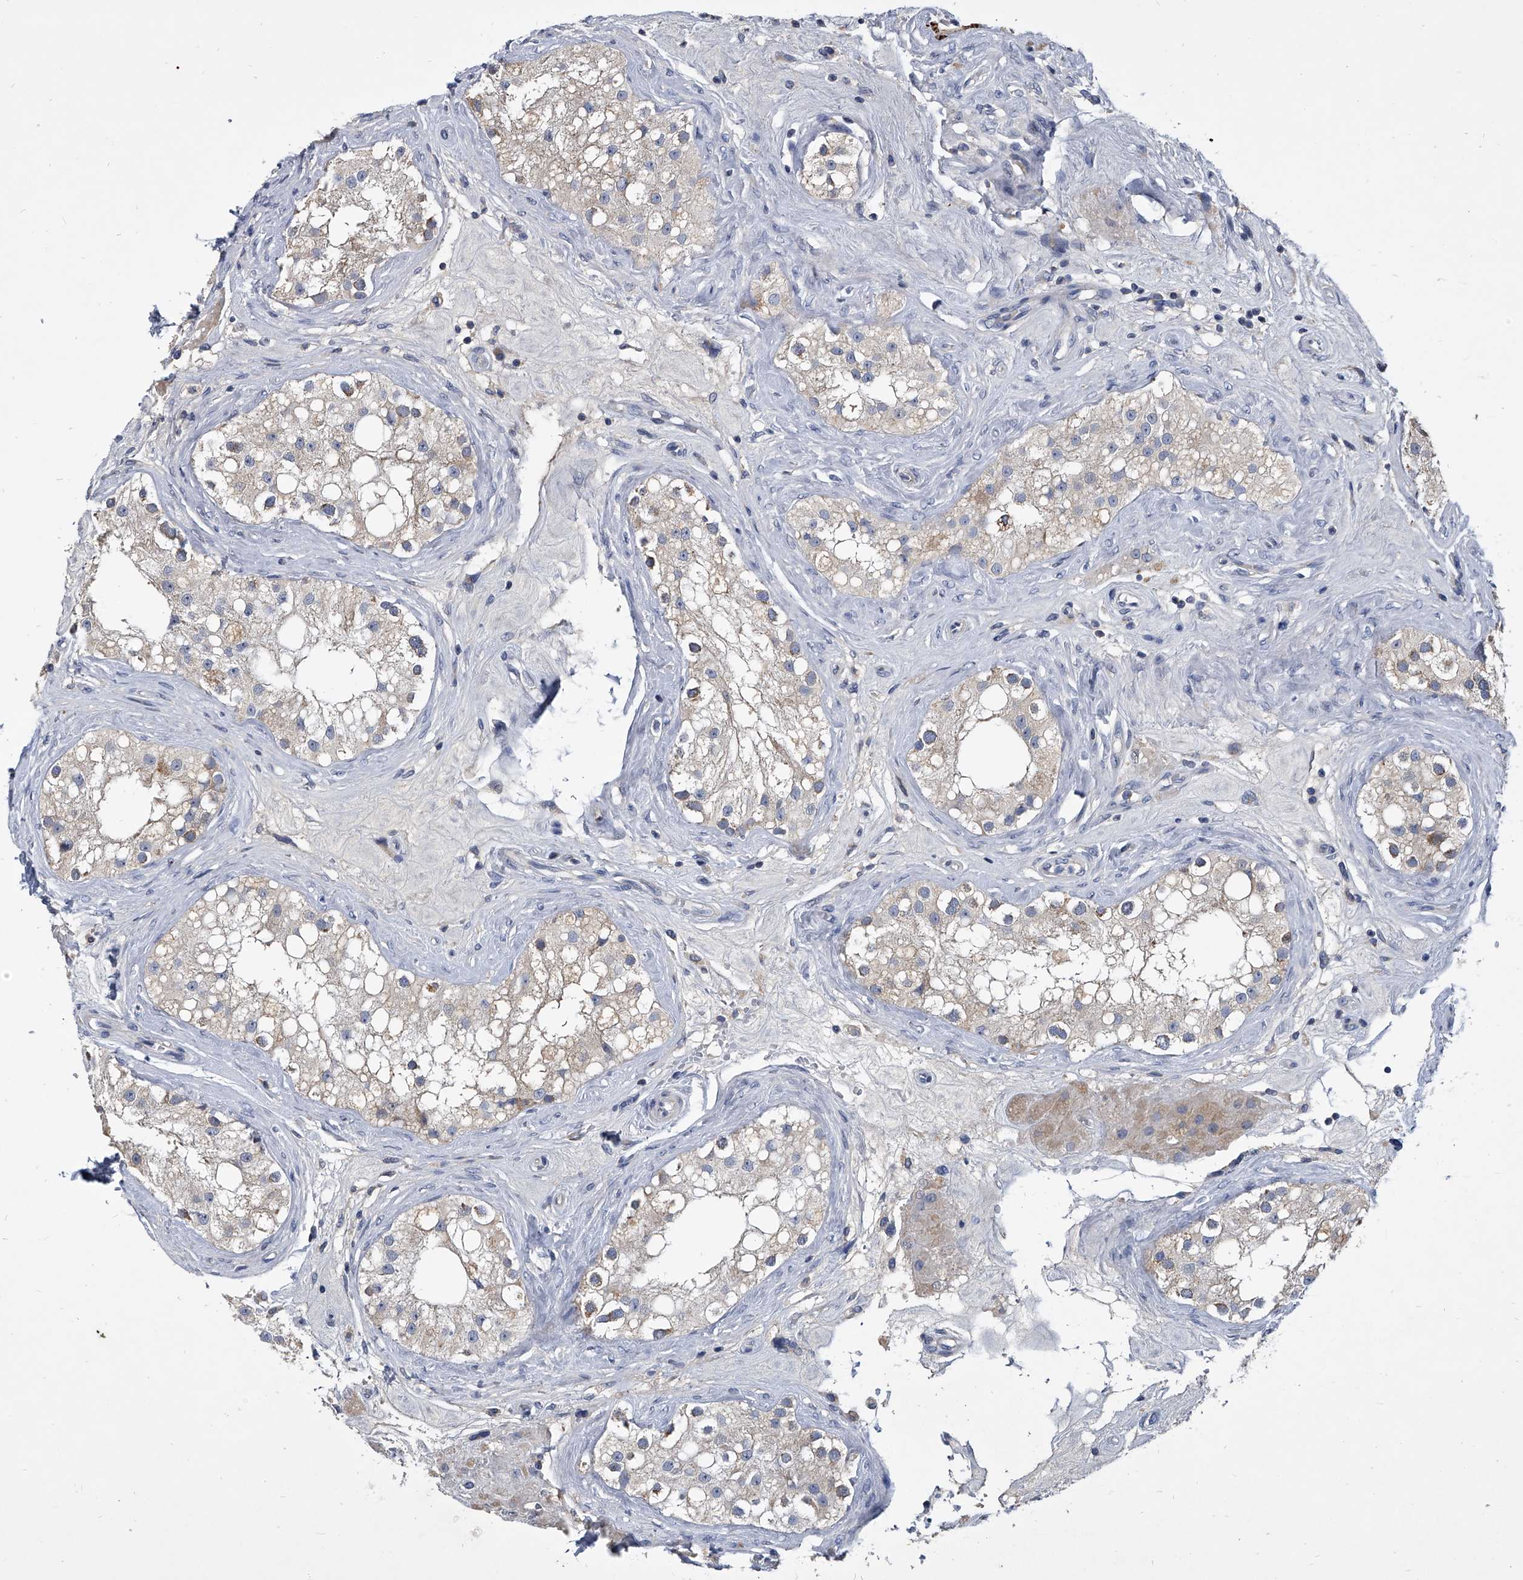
{"staining": {"intensity": "weak", "quantity": "<25%", "location": "cytoplasmic/membranous"}, "tissue": "testis", "cell_type": "Cells in seminiferous ducts", "image_type": "normal", "snomed": [{"axis": "morphology", "description": "Normal tissue, NOS"}, {"axis": "topography", "description": "Testis"}], "caption": "This is an immunohistochemistry micrograph of benign testis. There is no positivity in cells in seminiferous ducts.", "gene": "SPP1", "patient": {"sex": "male", "age": 84}}